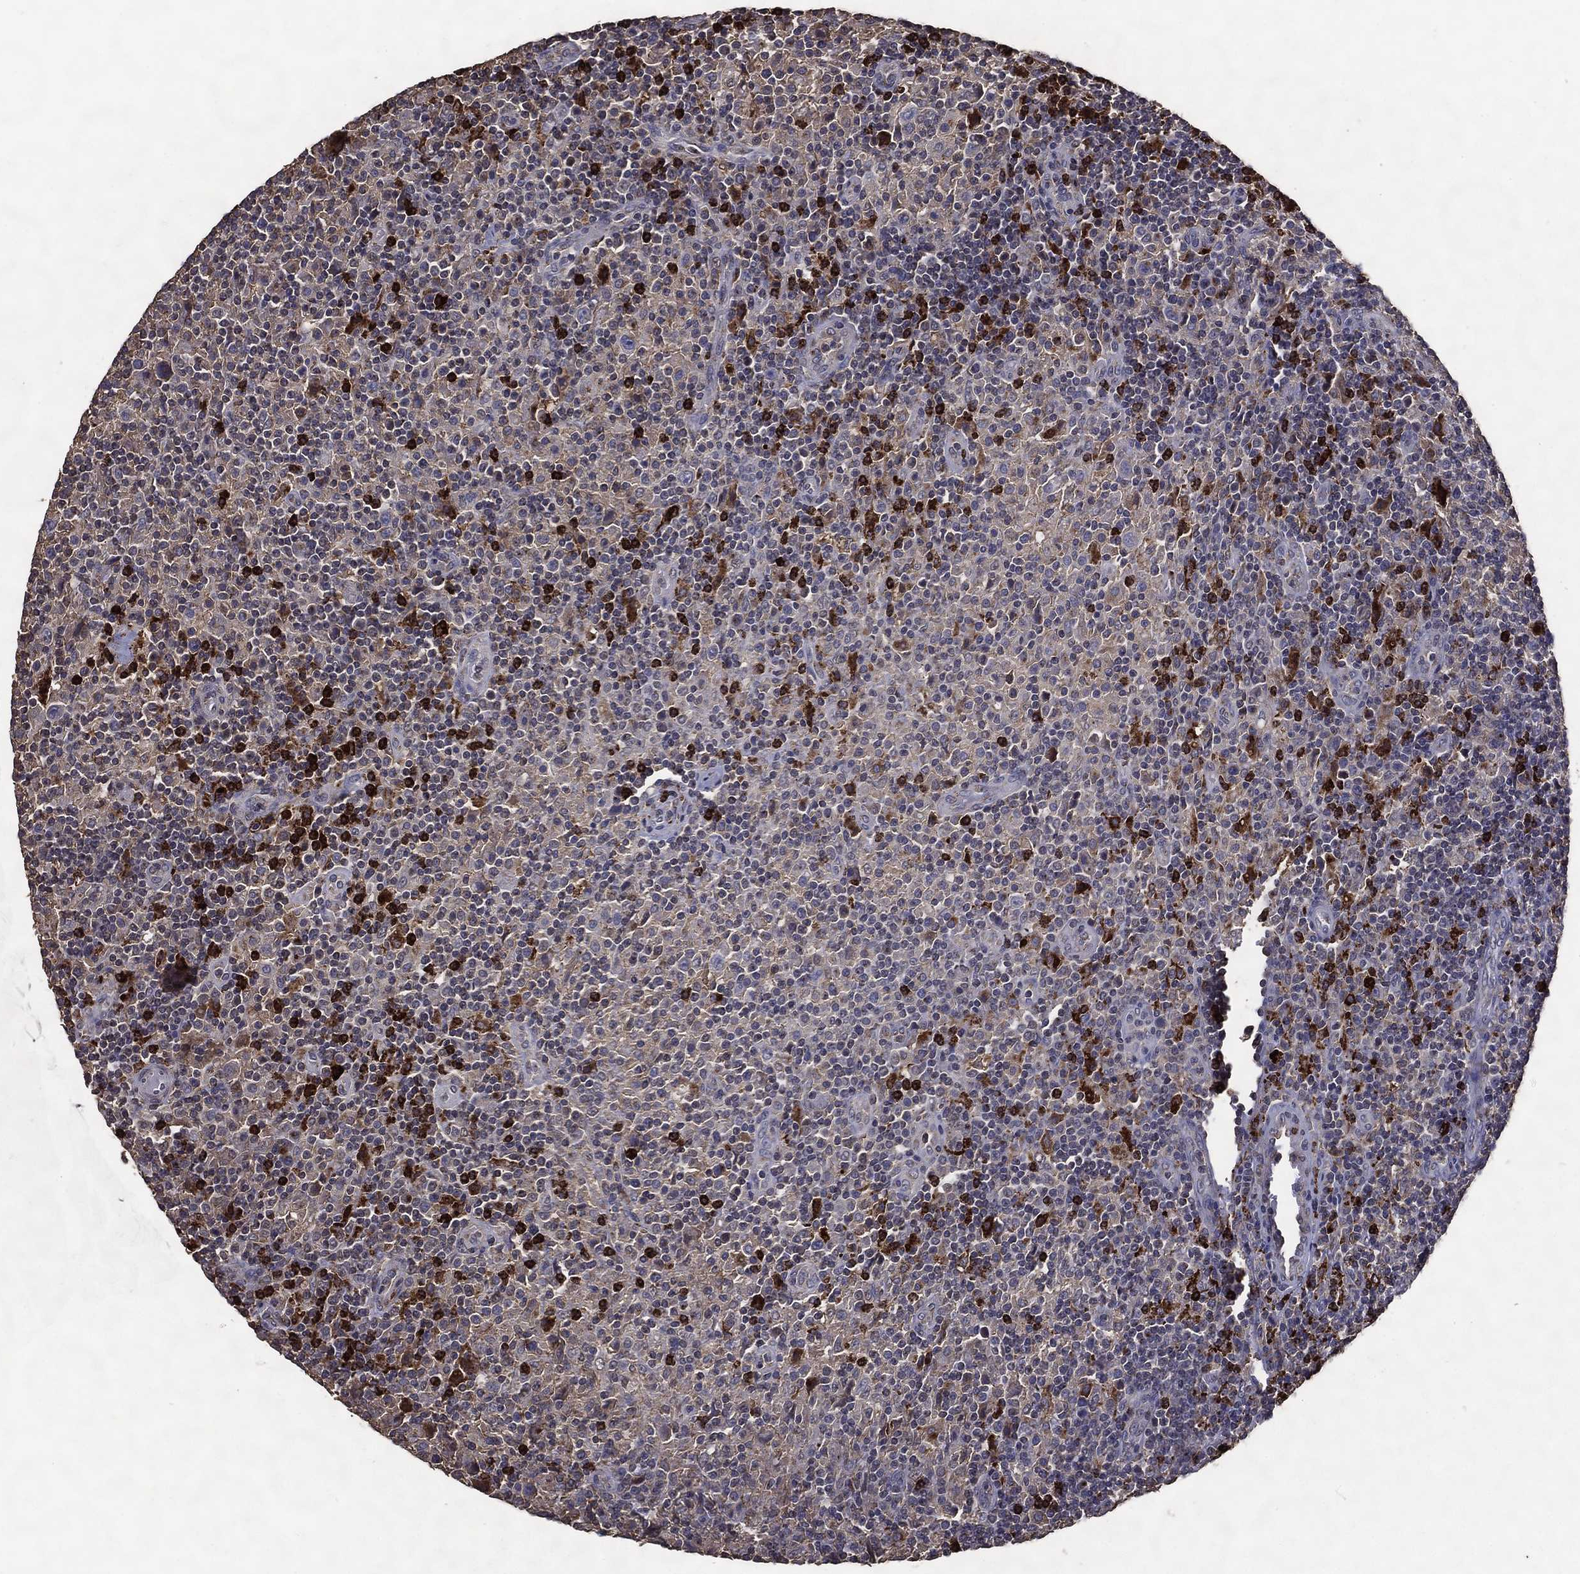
{"staining": {"intensity": "negative", "quantity": "none", "location": "none"}, "tissue": "lymphoma", "cell_type": "Tumor cells", "image_type": "cancer", "snomed": [{"axis": "morphology", "description": "Hodgkin's disease, NOS"}, {"axis": "topography", "description": "Lymph node"}], "caption": "This photomicrograph is of Hodgkin's disease stained with IHC to label a protein in brown with the nuclei are counter-stained blue. There is no positivity in tumor cells.", "gene": "GPR183", "patient": {"sex": "male", "age": 70}}